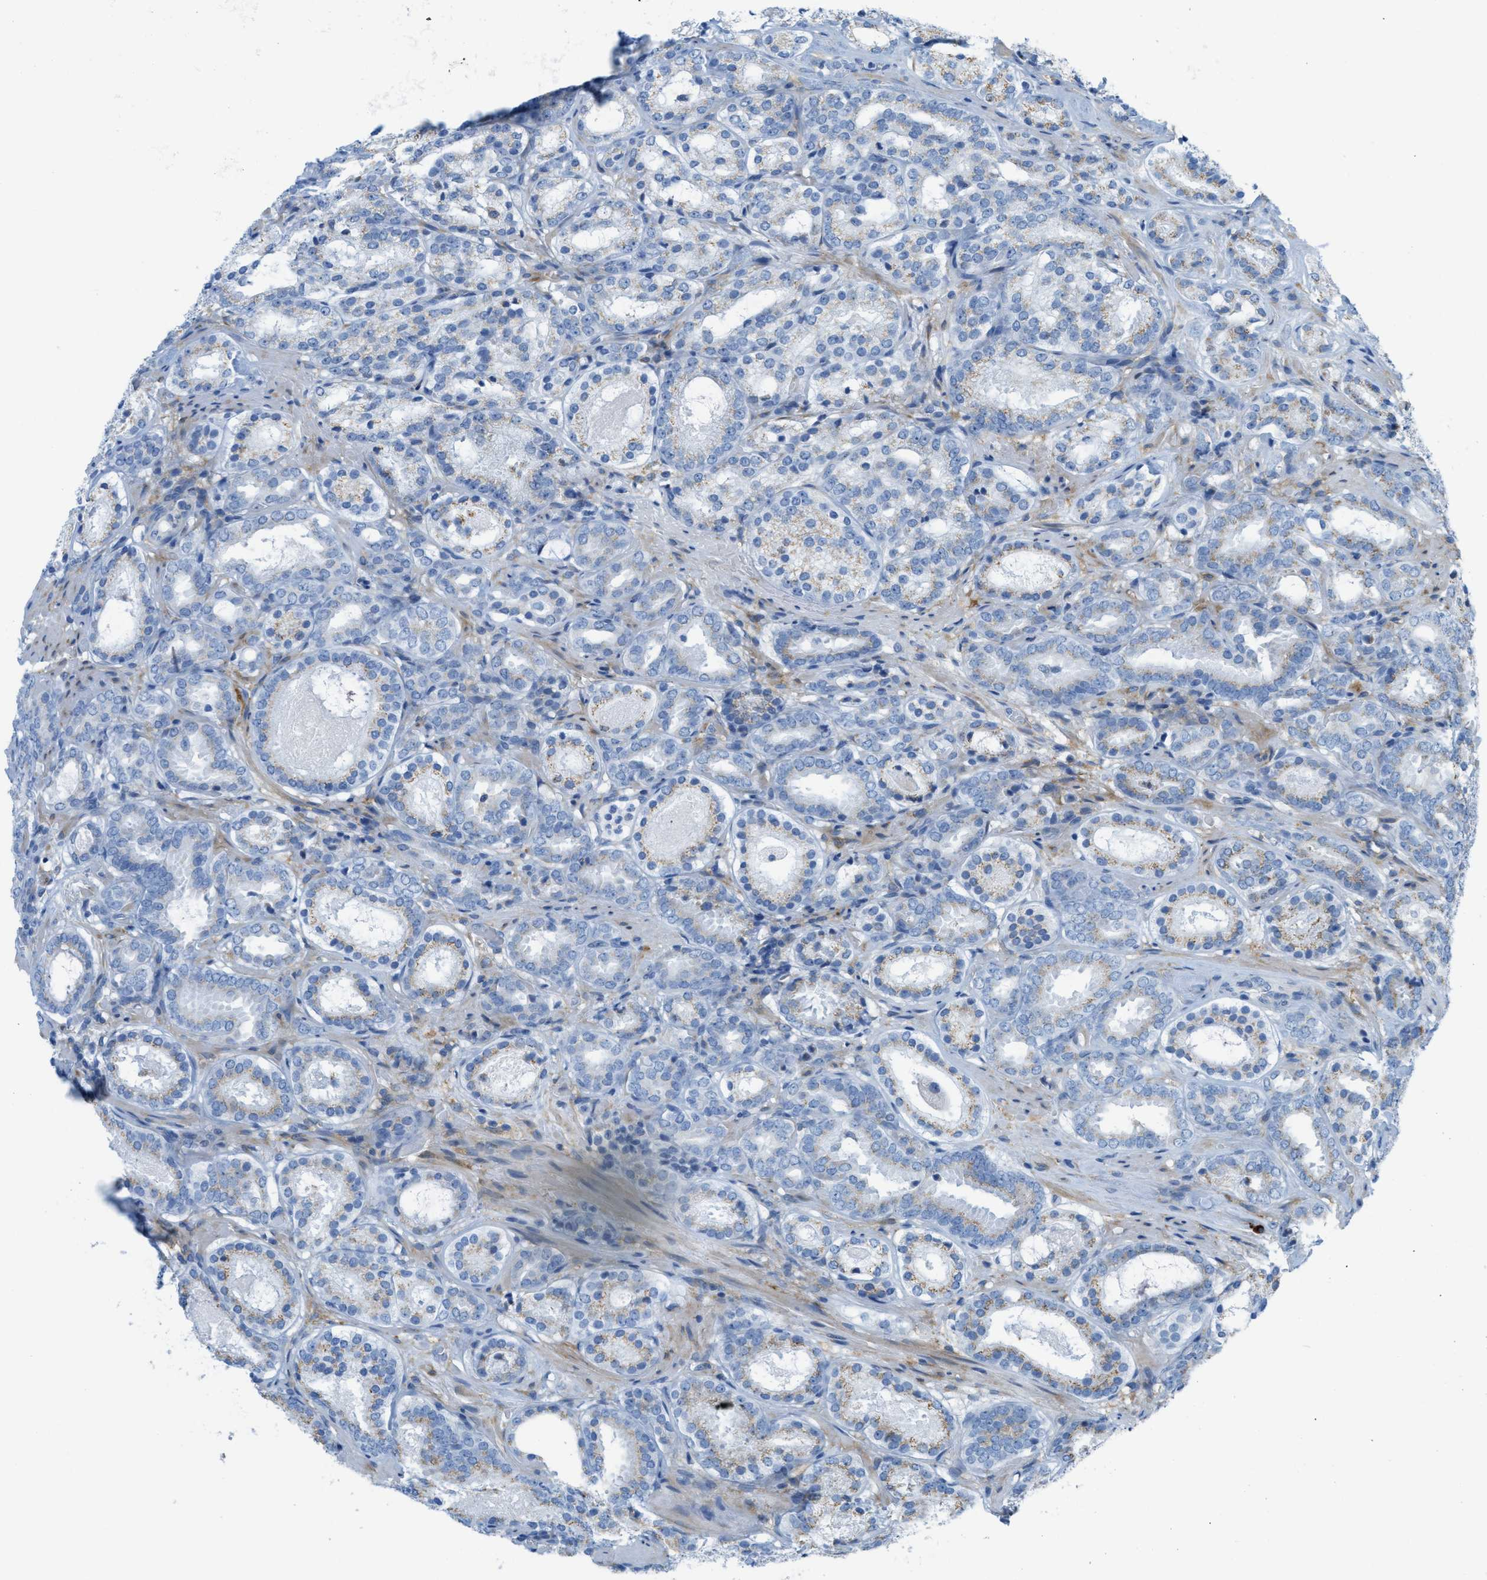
{"staining": {"intensity": "moderate", "quantity": "<25%", "location": "cytoplasmic/membranous"}, "tissue": "prostate cancer", "cell_type": "Tumor cells", "image_type": "cancer", "snomed": [{"axis": "morphology", "description": "Adenocarcinoma, Low grade"}, {"axis": "topography", "description": "Prostate"}], "caption": "Immunohistochemistry (IHC) photomicrograph of neoplastic tissue: human low-grade adenocarcinoma (prostate) stained using immunohistochemistry (IHC) reveals low levels of moderate protein expression localized specifically in the cytoplasmic/membranous of tumor cells, appearing as a cytoplasmic/membranous brown color.", "gene": "ASGR1", "patient": {"sex": "male", "age": 69}}